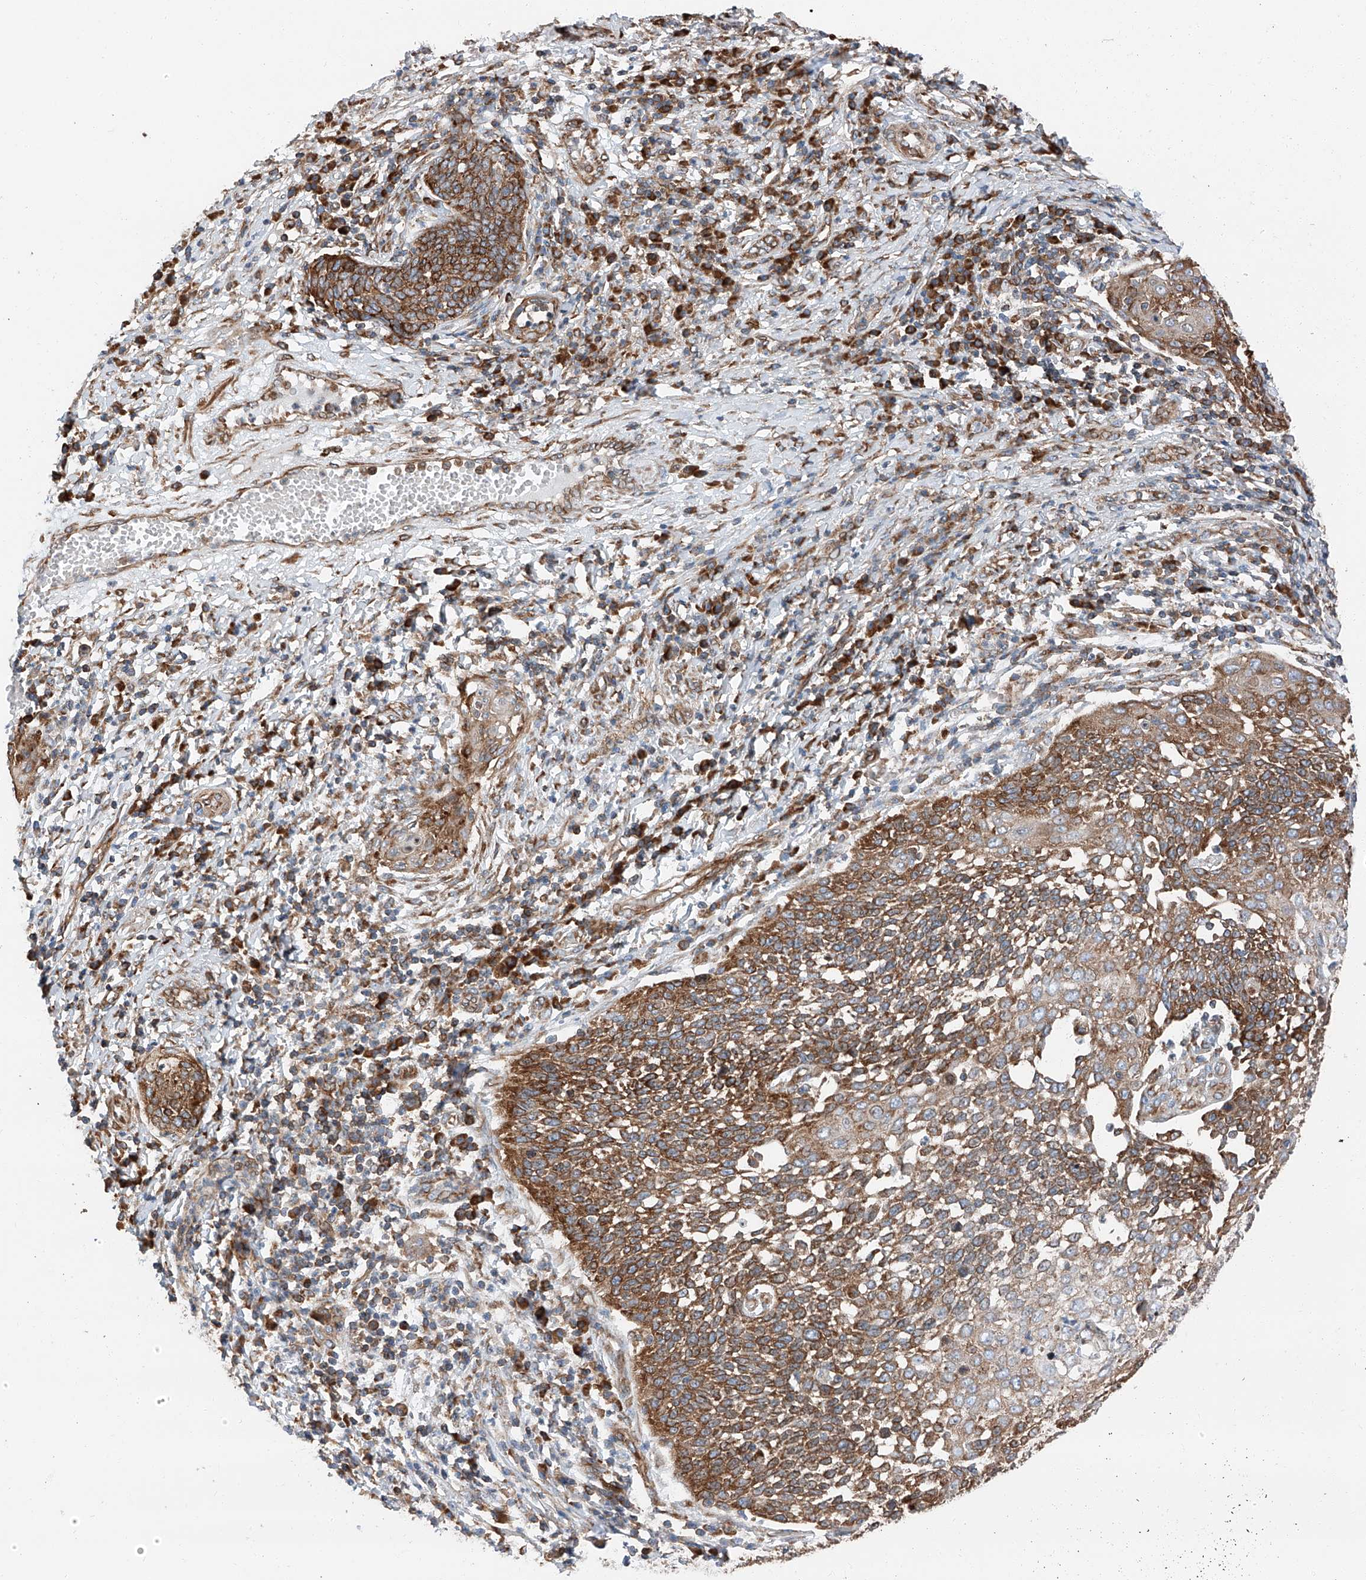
{"staining": {"intensity": "moderate", "quantity": ">75%", "location": "cytoplasmic/membranous"}, "tissue": "cervical cancer", "cell_type": "Tumor cells", "image_type": "cancer", "snomed": [{"axis": "morphology", "description": "Squamous cell carcinoma, NOS"}, {"axis": "topography", "description": "Cervix"}], "caption": "Immunohistochemical staining of human cervical cancer (squamous cell carcinoma) reveals medium levels of moderate cytoplasmic/membranous expression in about >75% of tumor cells.", "gene": "ZC3H15", "patient": {"sex": "female", "age": 34}}